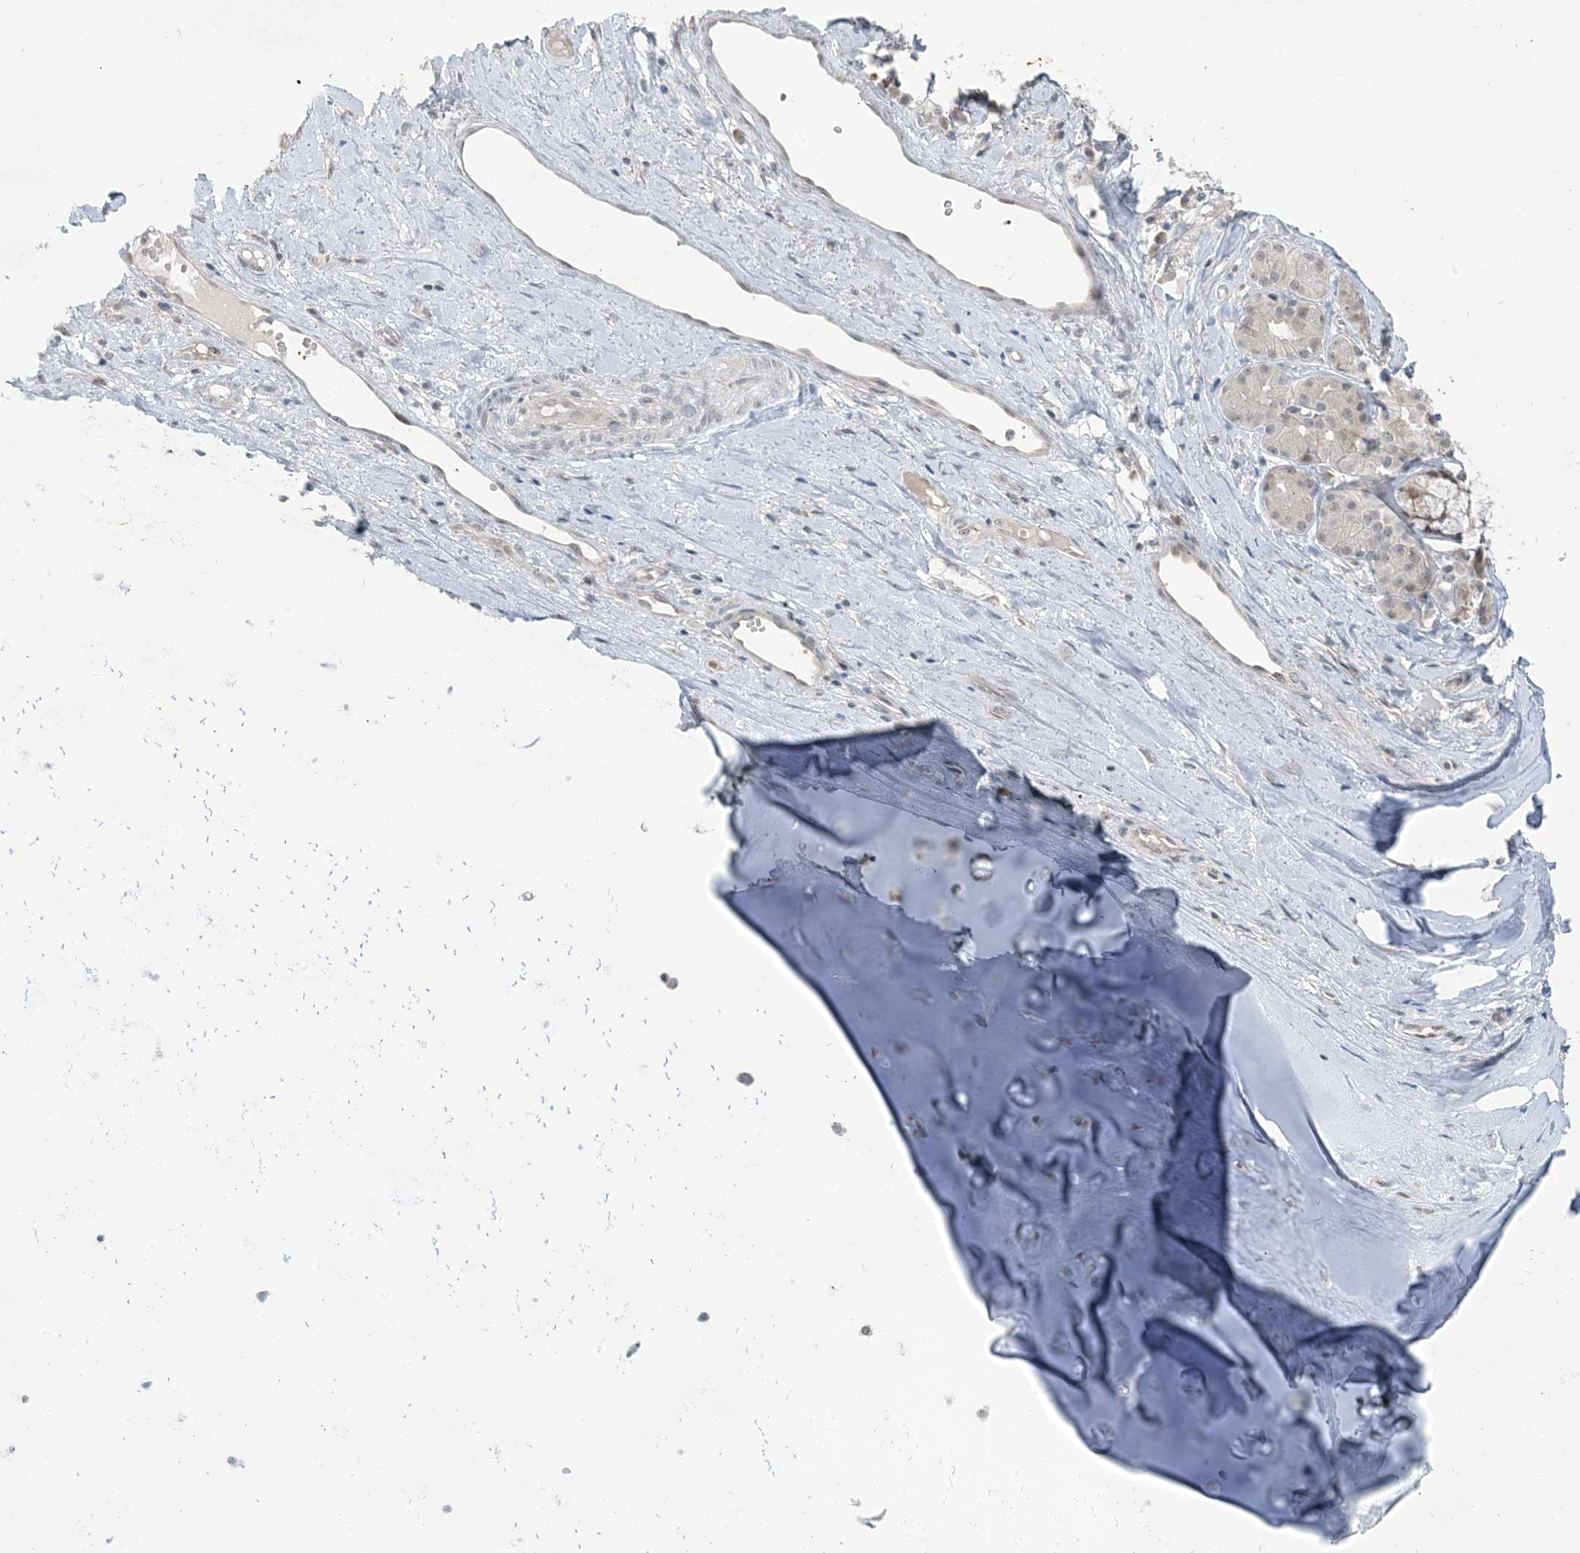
{"staining": {"intensity": "negative", "quantity": "none", "location": "none"}, "tissue": "adipose tissue", "cell_type": "Adipocytes", "image_type": "normal", "snomed": [{"axis": "morphology", "description": "Normal tissue, NOS"}, {"axis": "morphology", "description": "Basal cell carcinoma"}, {"axis": "topography", "description": "Cartilage tissue"}, {"axis": "topography", "description": "Nasopharynx"}, {"axis": "topography", "description": "Oral tissue"}], "caption": "IHC image of benign human adipose tissue stained for a protein (brown), which reveals no positivity in adipocytes.", "gene": "LEXM", "patient": {"sex": "female", "age": 77}}